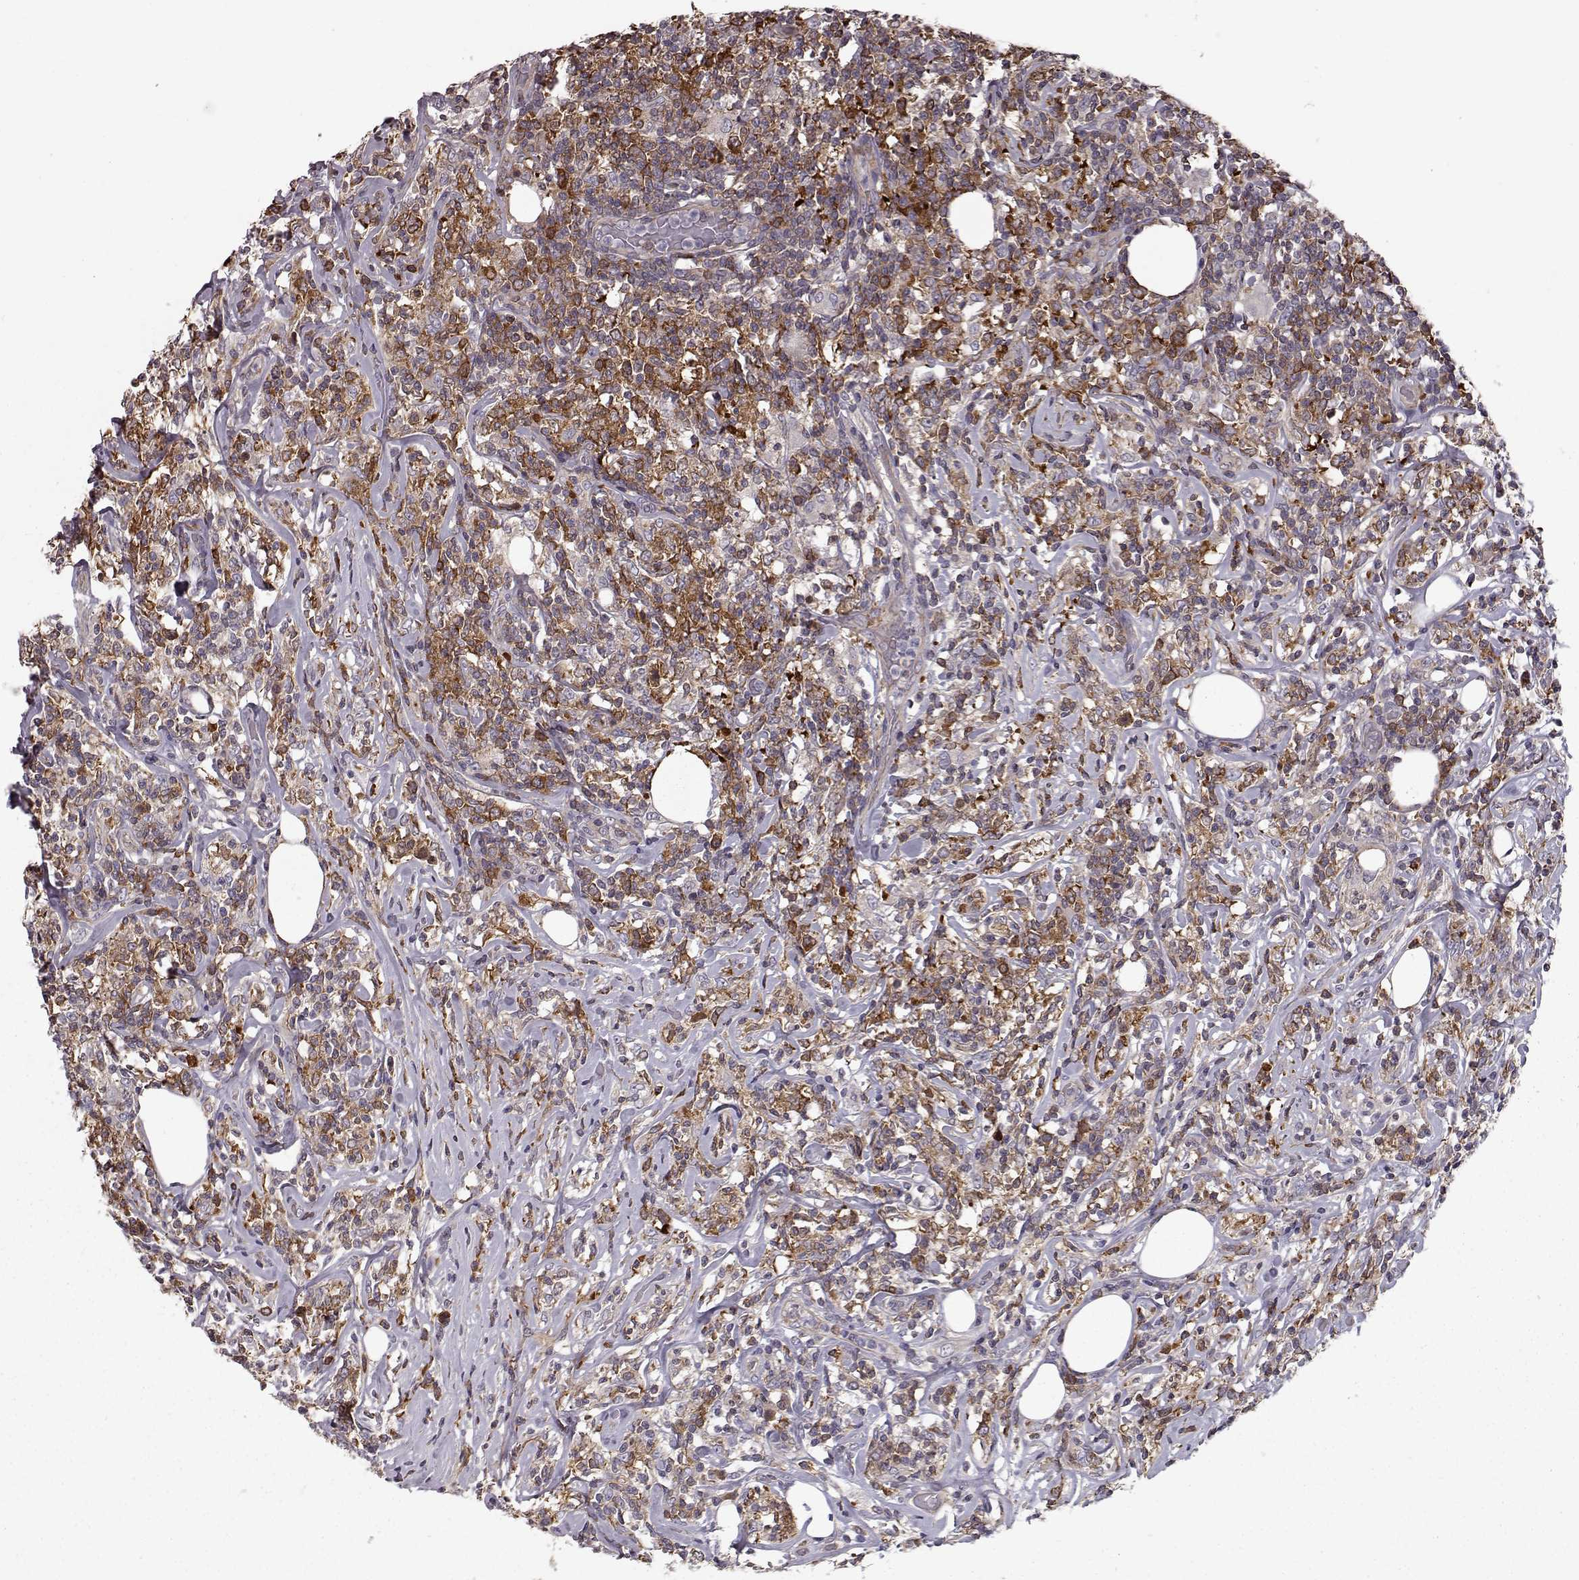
{"staining": {"intensity": "strong", "quantity": ">75%", "location": "cytoplasmic/membranous"}, "tissue": "lymphoma", "cell_type": "Tumor cells", "image_type": "cancer", "snomed": [{"axis": "morphology", "description": "Malignant lymphoma, non-Hodgkin's type, High grade"}, {"axis": "topography", "description": "Lymph node"}], "caption": "The photomicrograph displays immunohistochemical staining of lymphoma. There is strong cytoplasmic/membranous positivity is identified in approximately >75% of tumor cells. (DAB = brown stain, brightfield microscopy at high magnification).", "gene": "RANBP1", "patient": {"sex": "female", "age": 84}}